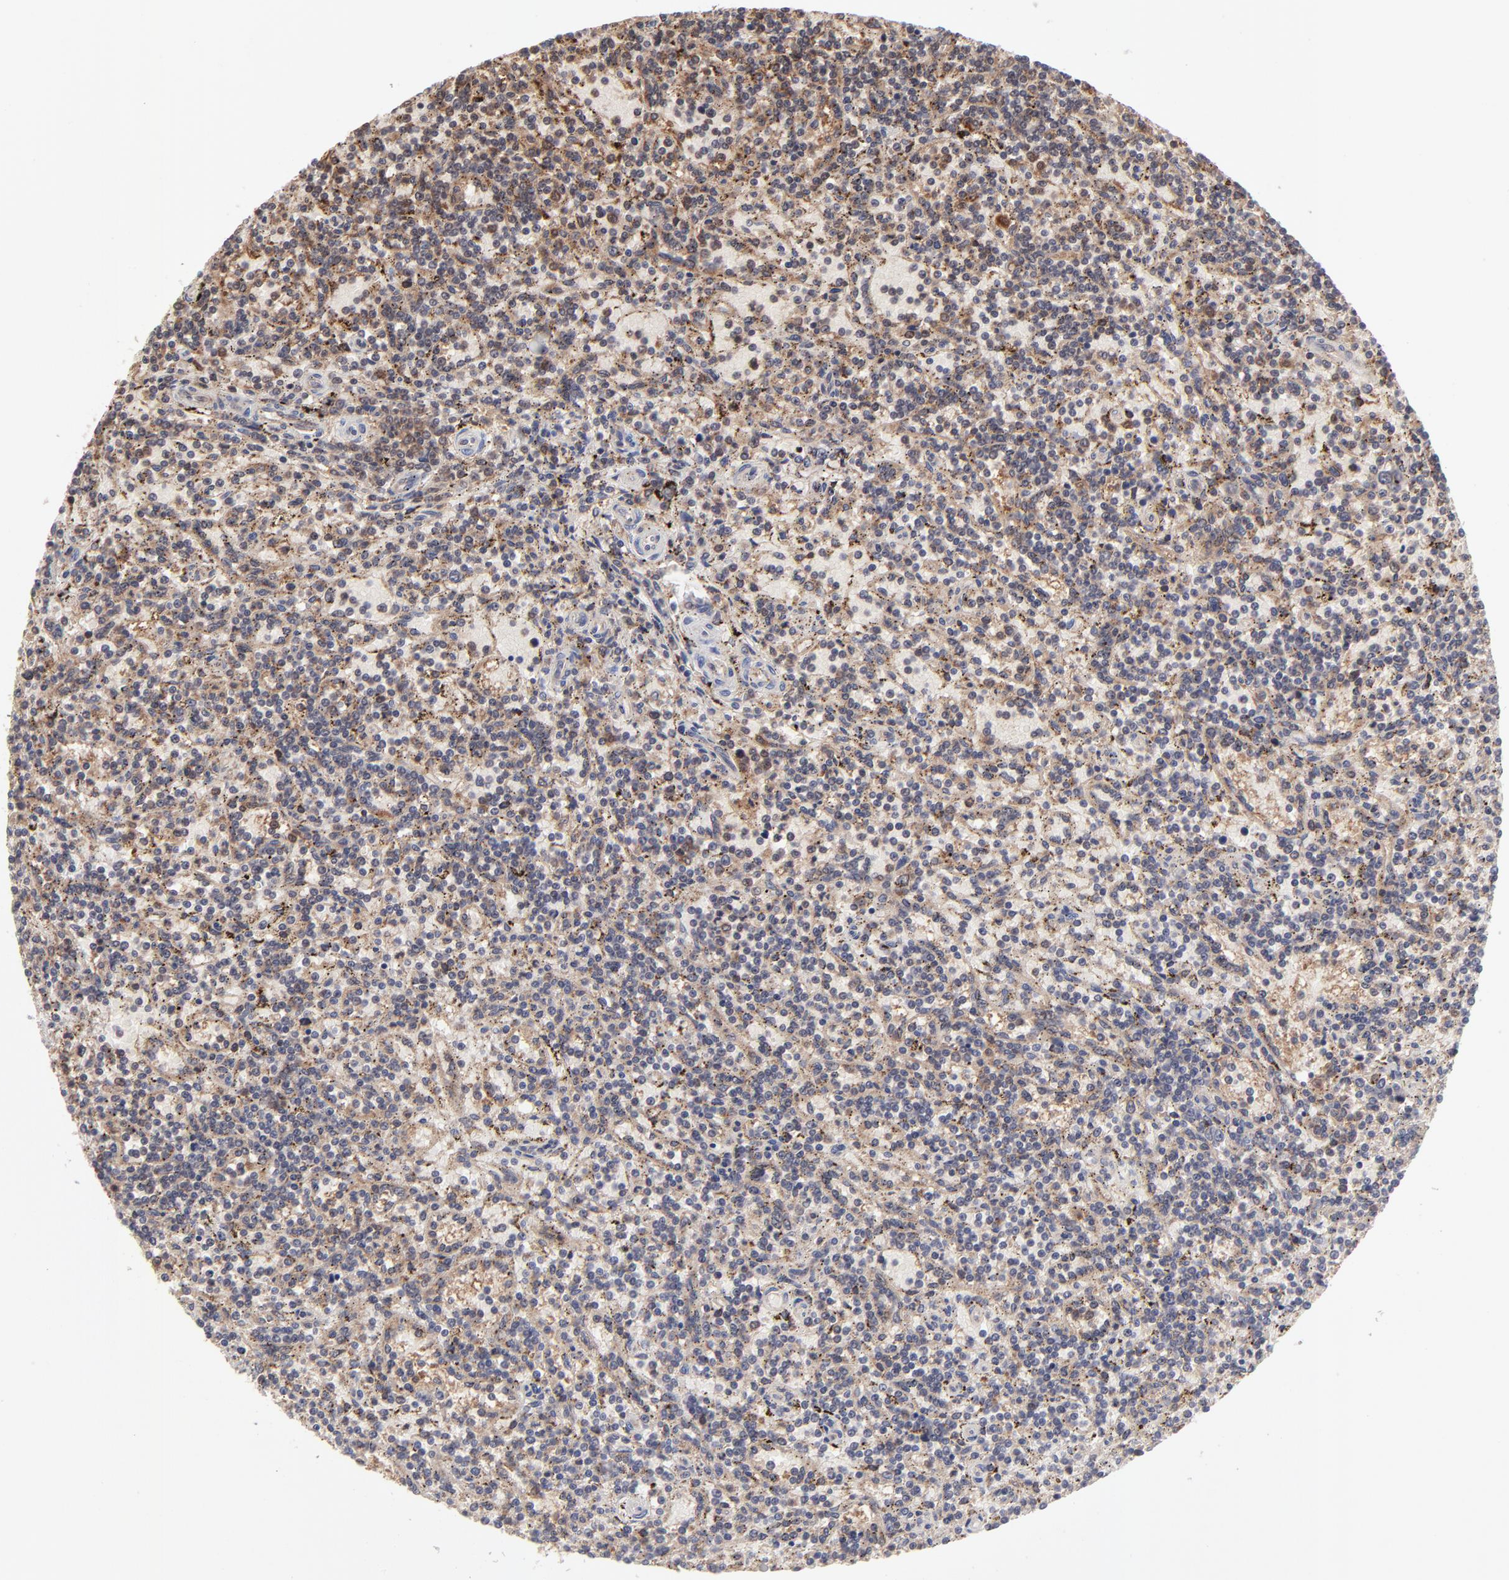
{"staining": {"intensity": "weak", "quantity": "25%-75%", "location": "cytoplasmic/membranous"}, "tissue": "lymphoma", "cell_type": "Tumor cells", "image_type": "cancer", "snomed": [{"axis": "morphology", "description": "Malignant lymphoma, non-Hodgkin's type, Low grade"}, {"axis": "topography", "description": "Spleen"}], "caption": "Protein expression analysis of low-grade malignant lymphoma, non-Hodgkin's type exhibits weak cytoplasmic/membranous expression in about 25%-75% of tumor cells. (Stains: DAB (3,3'-diaminobenzidine) in brown, nuclei in blue, Microscopy: brightfield microscopy at high magnification).", "gene": "UBE2L6", "patient": {"sex": "male", "age": 73}}